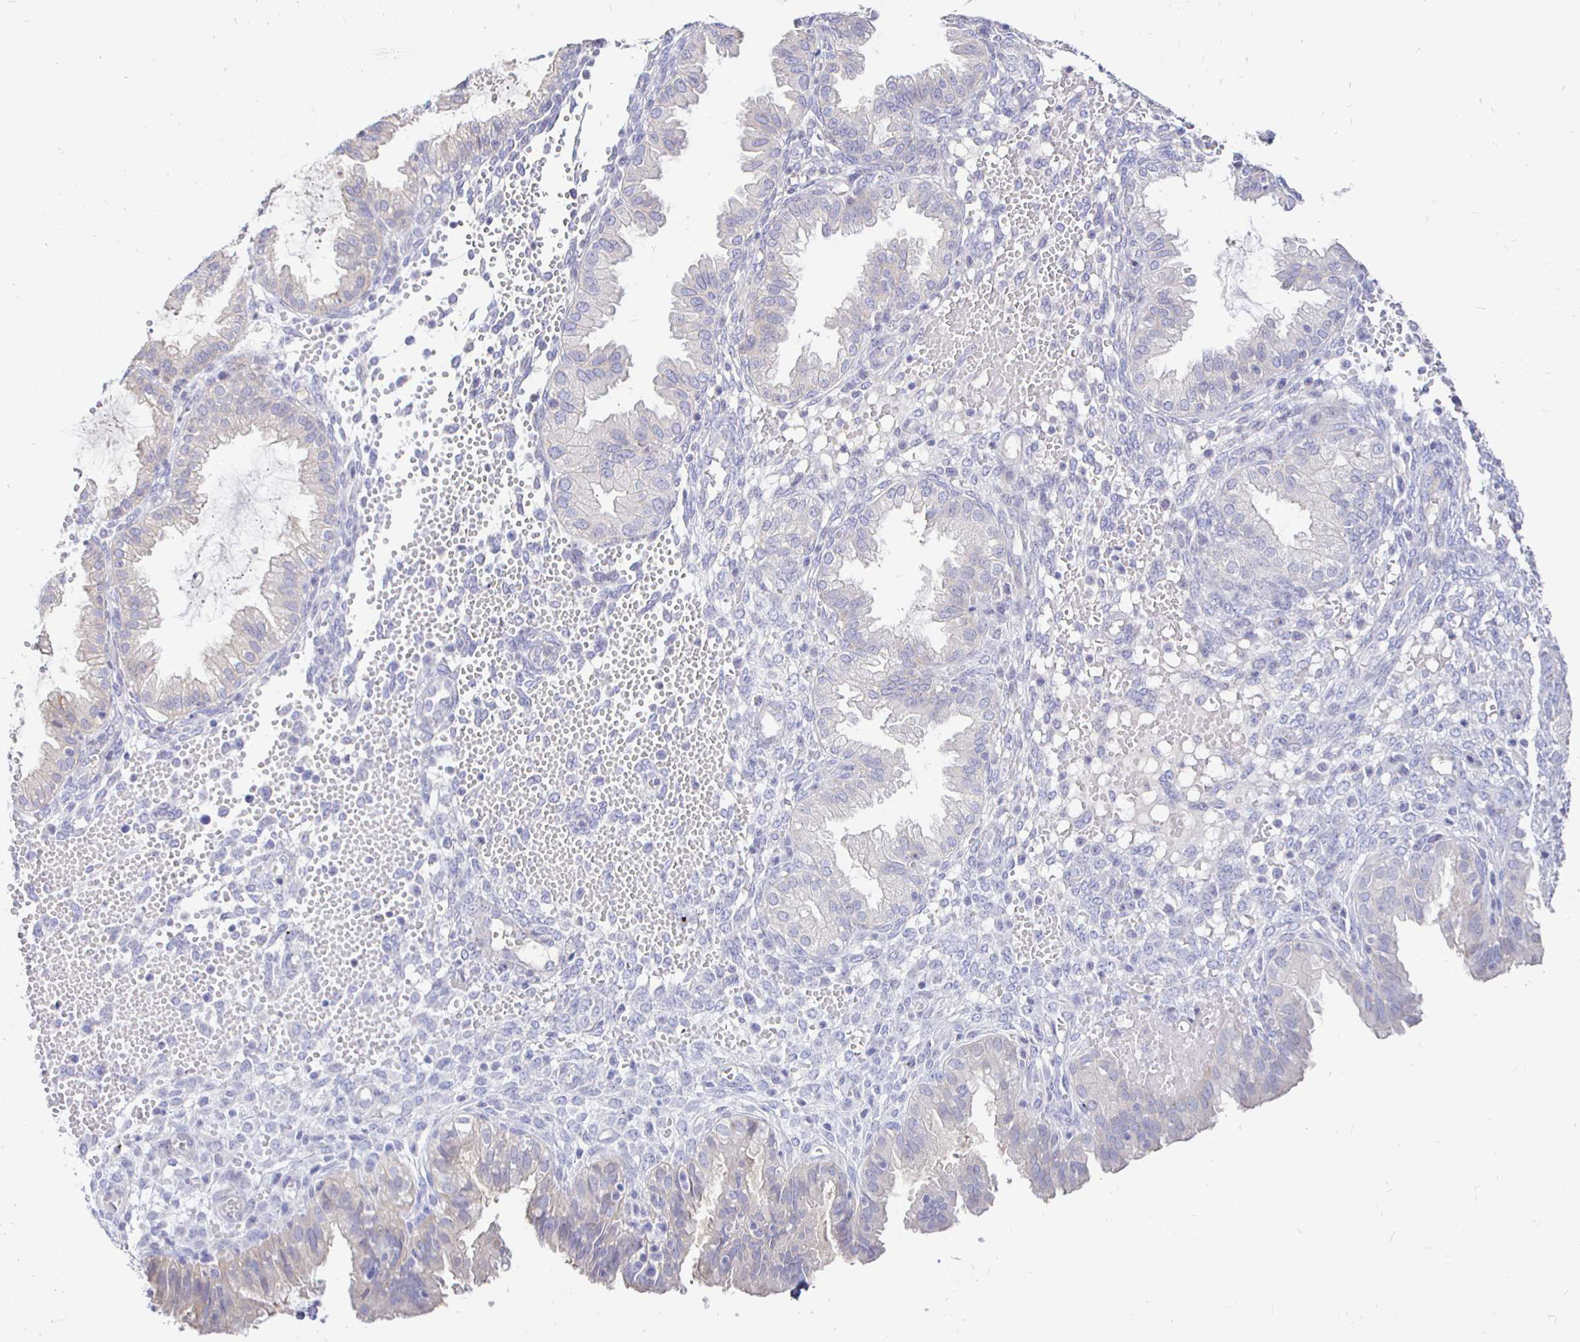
{"staining": {"intensity": "negative", "quantity": "none", "location": "none"}, "tissue": "endometrium", "cell_type": "Cells in endometrial stroma", "image_type": "normal", "snomed": [{"axis": "morphology", "description": "Normal tissue, NOS"}, {"axis": "topography", "description": "Endometrium"}], "caption": "Immunohistochemistry (IHC) of normal endometrium displays no positivity in cells in endometrial stroma.", "gene": "NECAB1", "patient": {"sex": "female", "age": 33}}